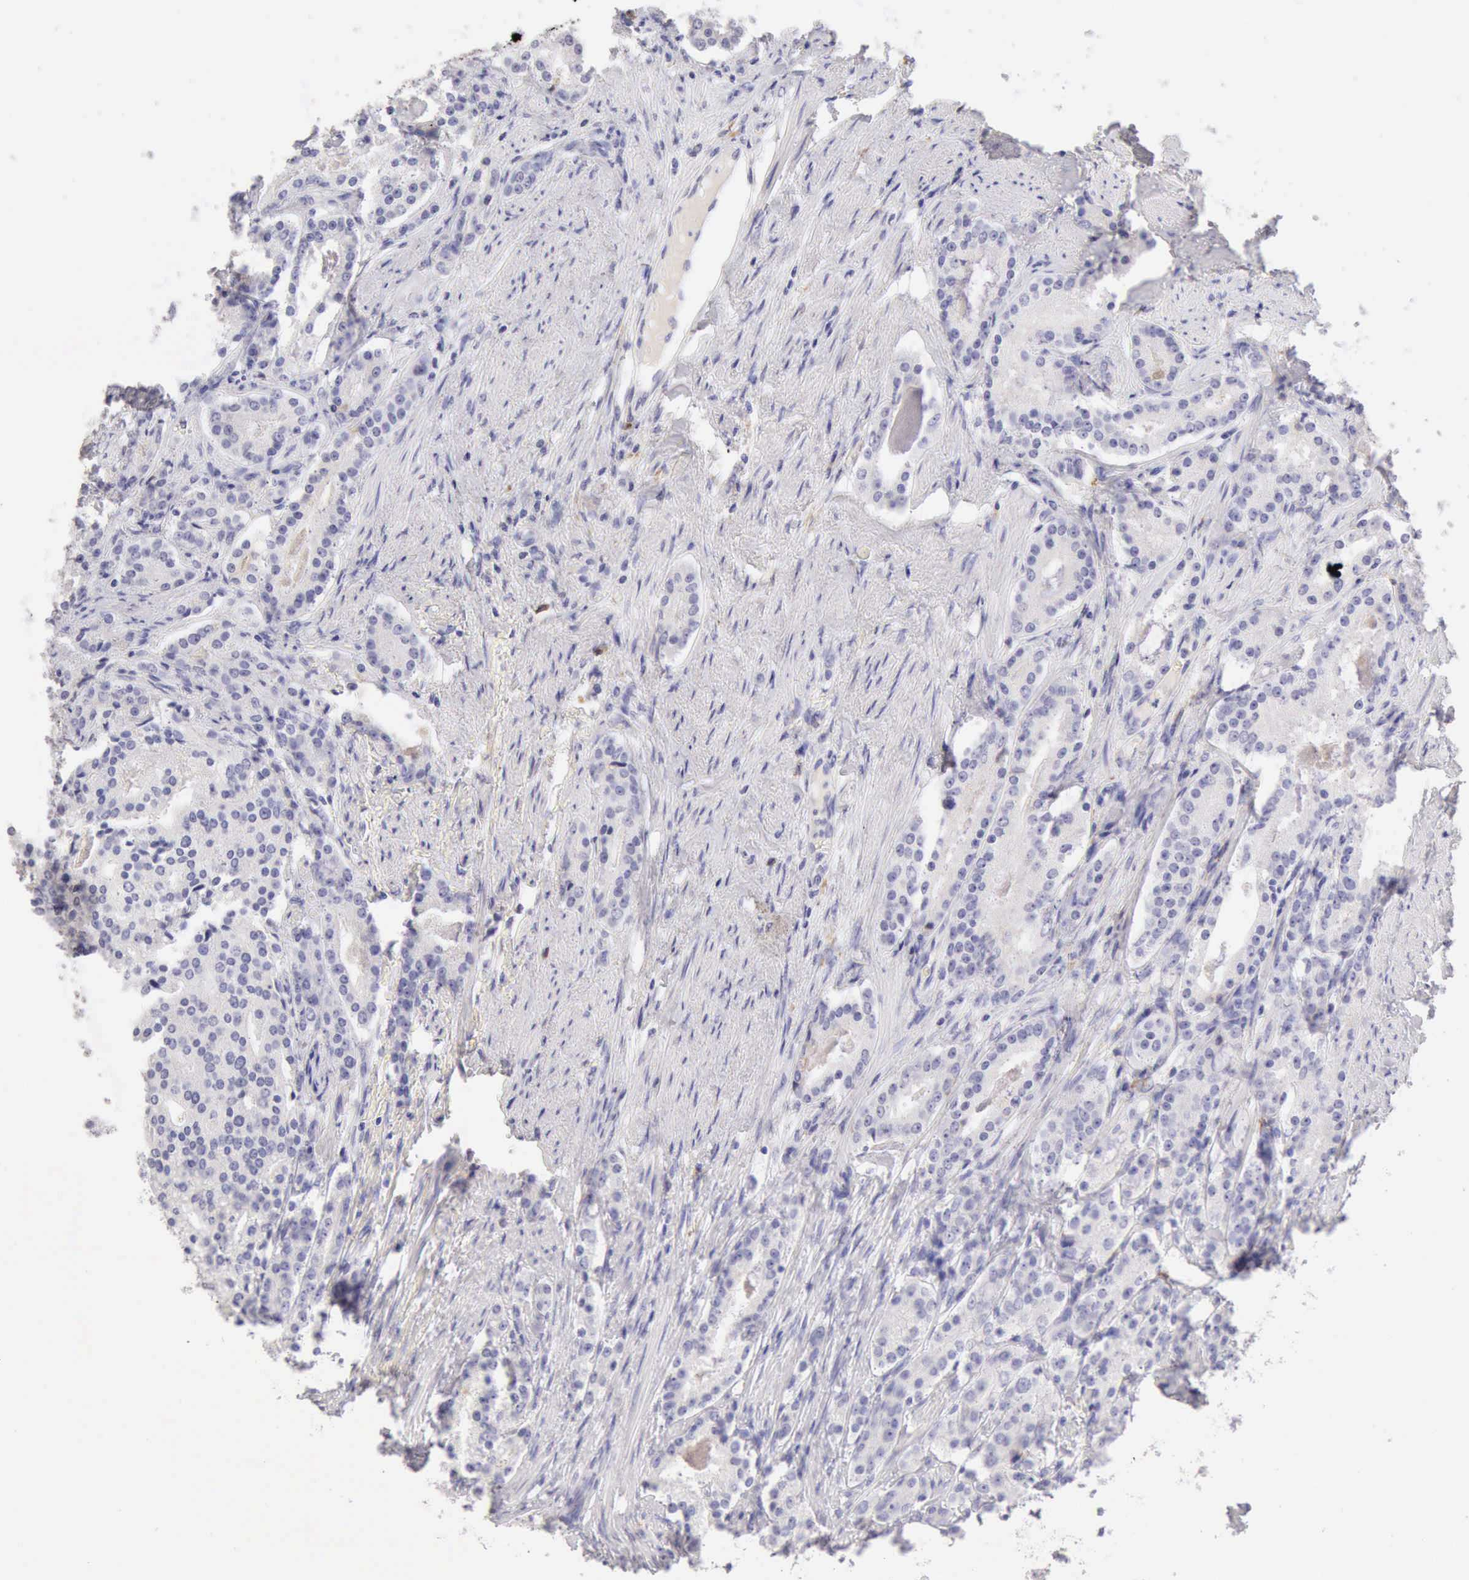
{"staining": {"intensity": "negative", "quantity": "none", "location": "none"}, "tissue": "prostate cancer", "cell_type": "Tumor cells", "image_type": "cancer", "snomed": [{"axis": "morphology", "description": "Adenocarcinoma, Medium grade"}, {"axis": "topography", "description": "Prostate"}], "caption": "DAB (3,3'-diaminobenzidine) immunohistochemical staining of medium-grade adenocarcinoma (prostate) demonstrates no significant expression in tumor cells. (Stains: DAB IHC with hematoxylin counter stain, Microscopy: brightfield microscopy at high magnification).", "gene": "RNASE1", "patient": {"sex": "male", "age": 72}}